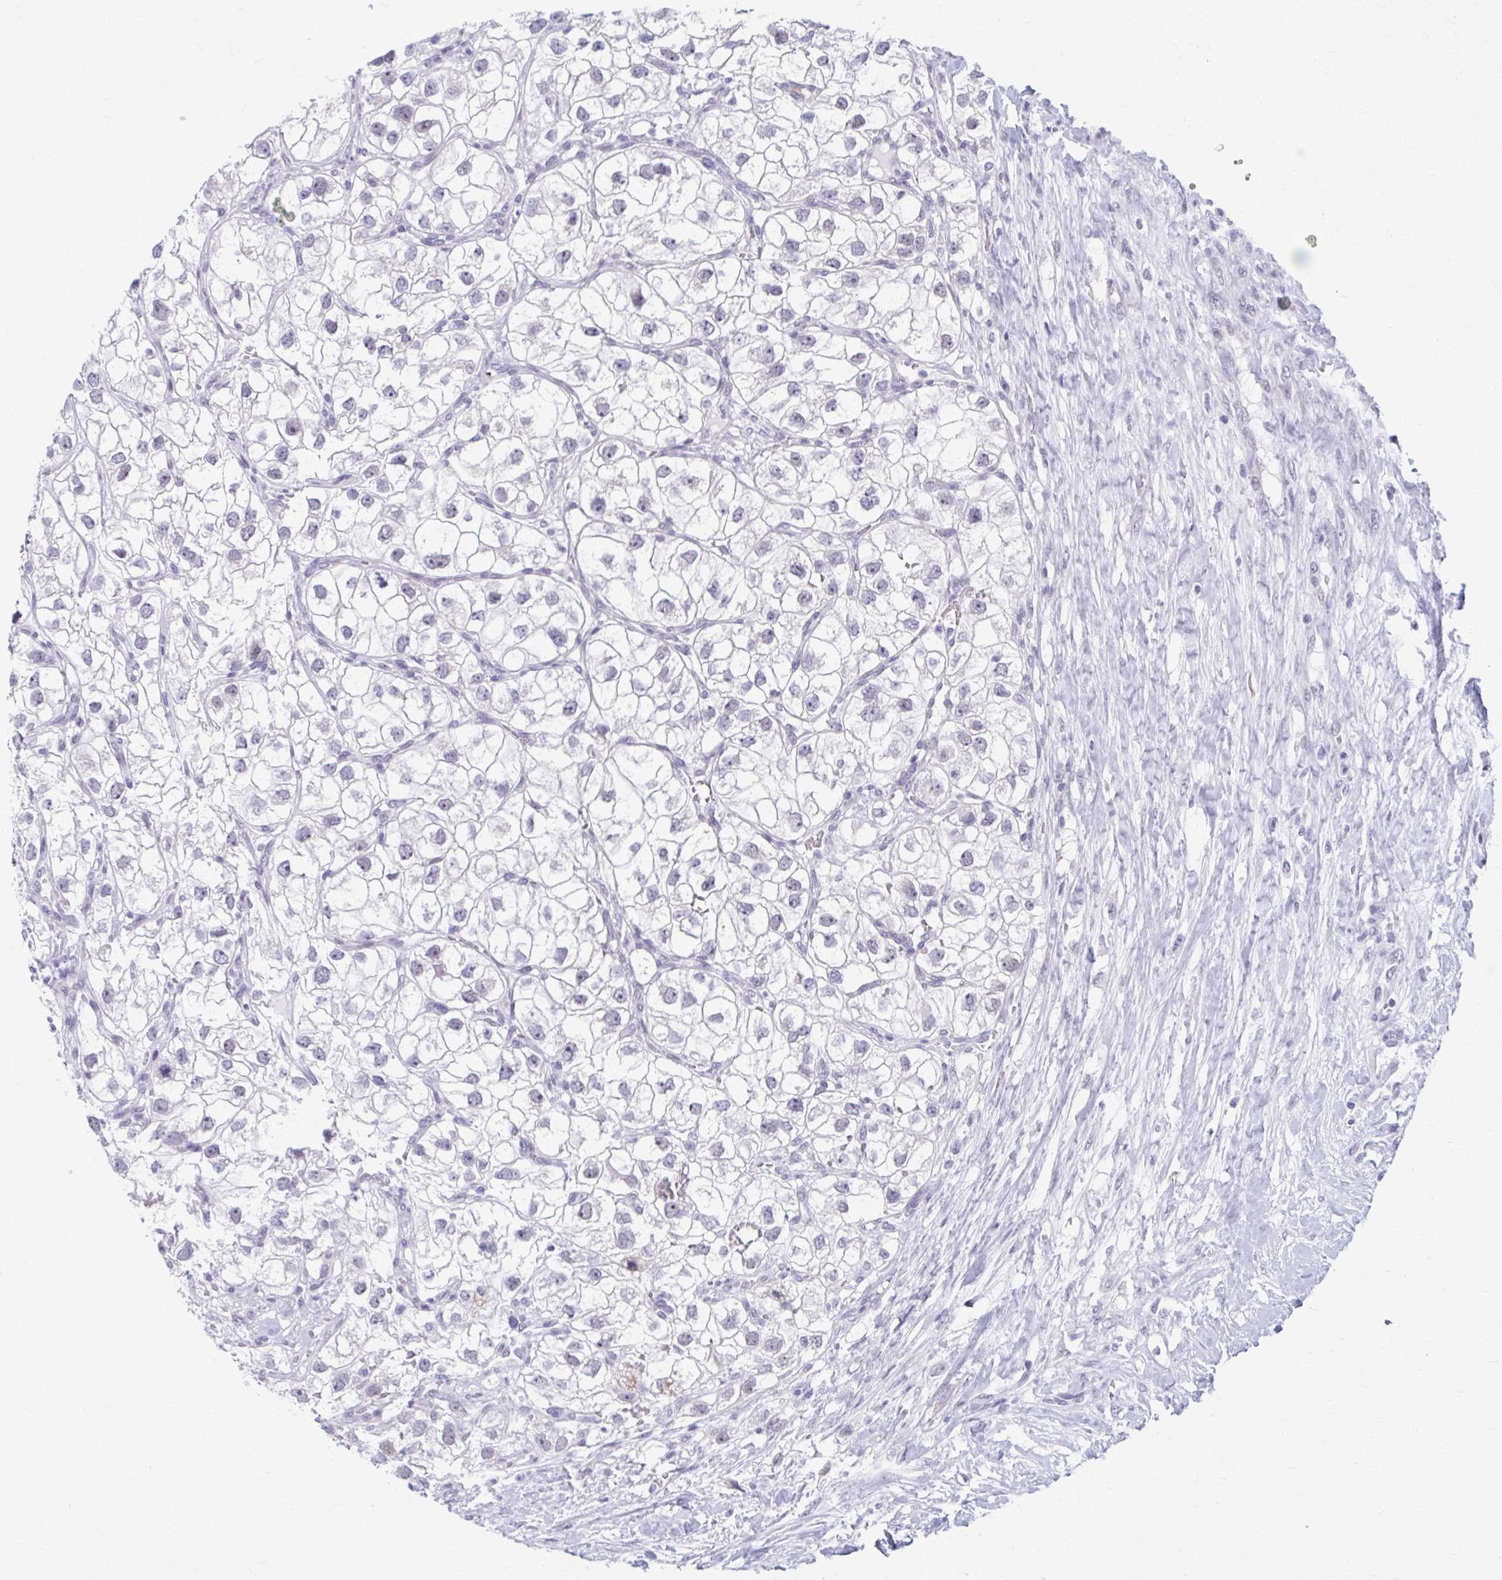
{"staining": {"intensity": "negative", "quantity": "none", "location": "none"}, "tissue": "renal cancer", "cell_type": "Tumor cells", "image_type": "cancer", "snomed": [{"axis": "morphology", "description": "Adenocarcinoma, NOS"}, {"axis": "topography", "description": "Kidney"}], "caption": "There is no significant expression in tumor cells of renal cancer (adenocarcinoma).", "gene": "CCDC105", "patient": {"sex": "male", "age": 59}}